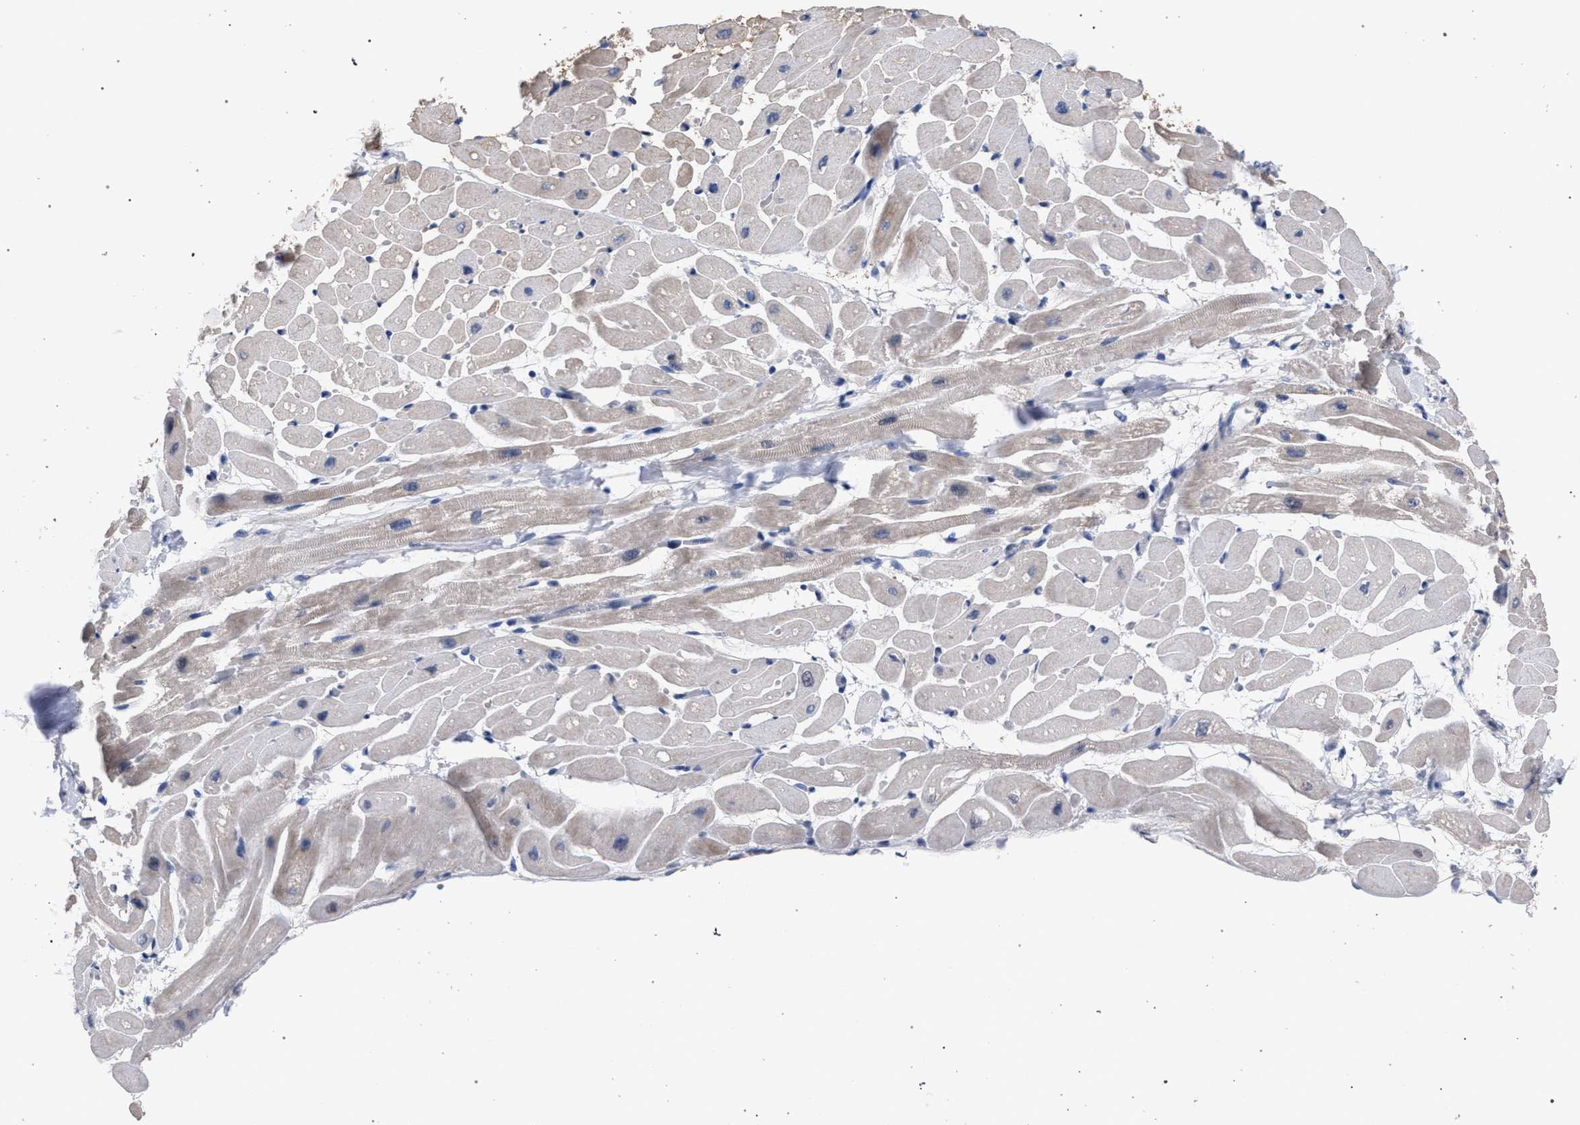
{"staining": {"intensity": "weak", "quantity": "25%-75%", "location": "cytoplasmic/membranous"}, "tissue": "heart muscle", "cell_type": "Cardiomyocytes", "image_type": "normal", "snomed": [{"axis": "morphology", "description": "Normal tissue, NOS"}, {"axis": "topography", "description": "Heart"}], "caption": "Immunohistochemistry (IHC) of normal heart muscle displays low levels of weak cytoplasmic/membranous staining in about 25%-75% of cardiomyocytes.", "gene": "GOLGA2", "patient": {"sex": "male", "age": 45}}